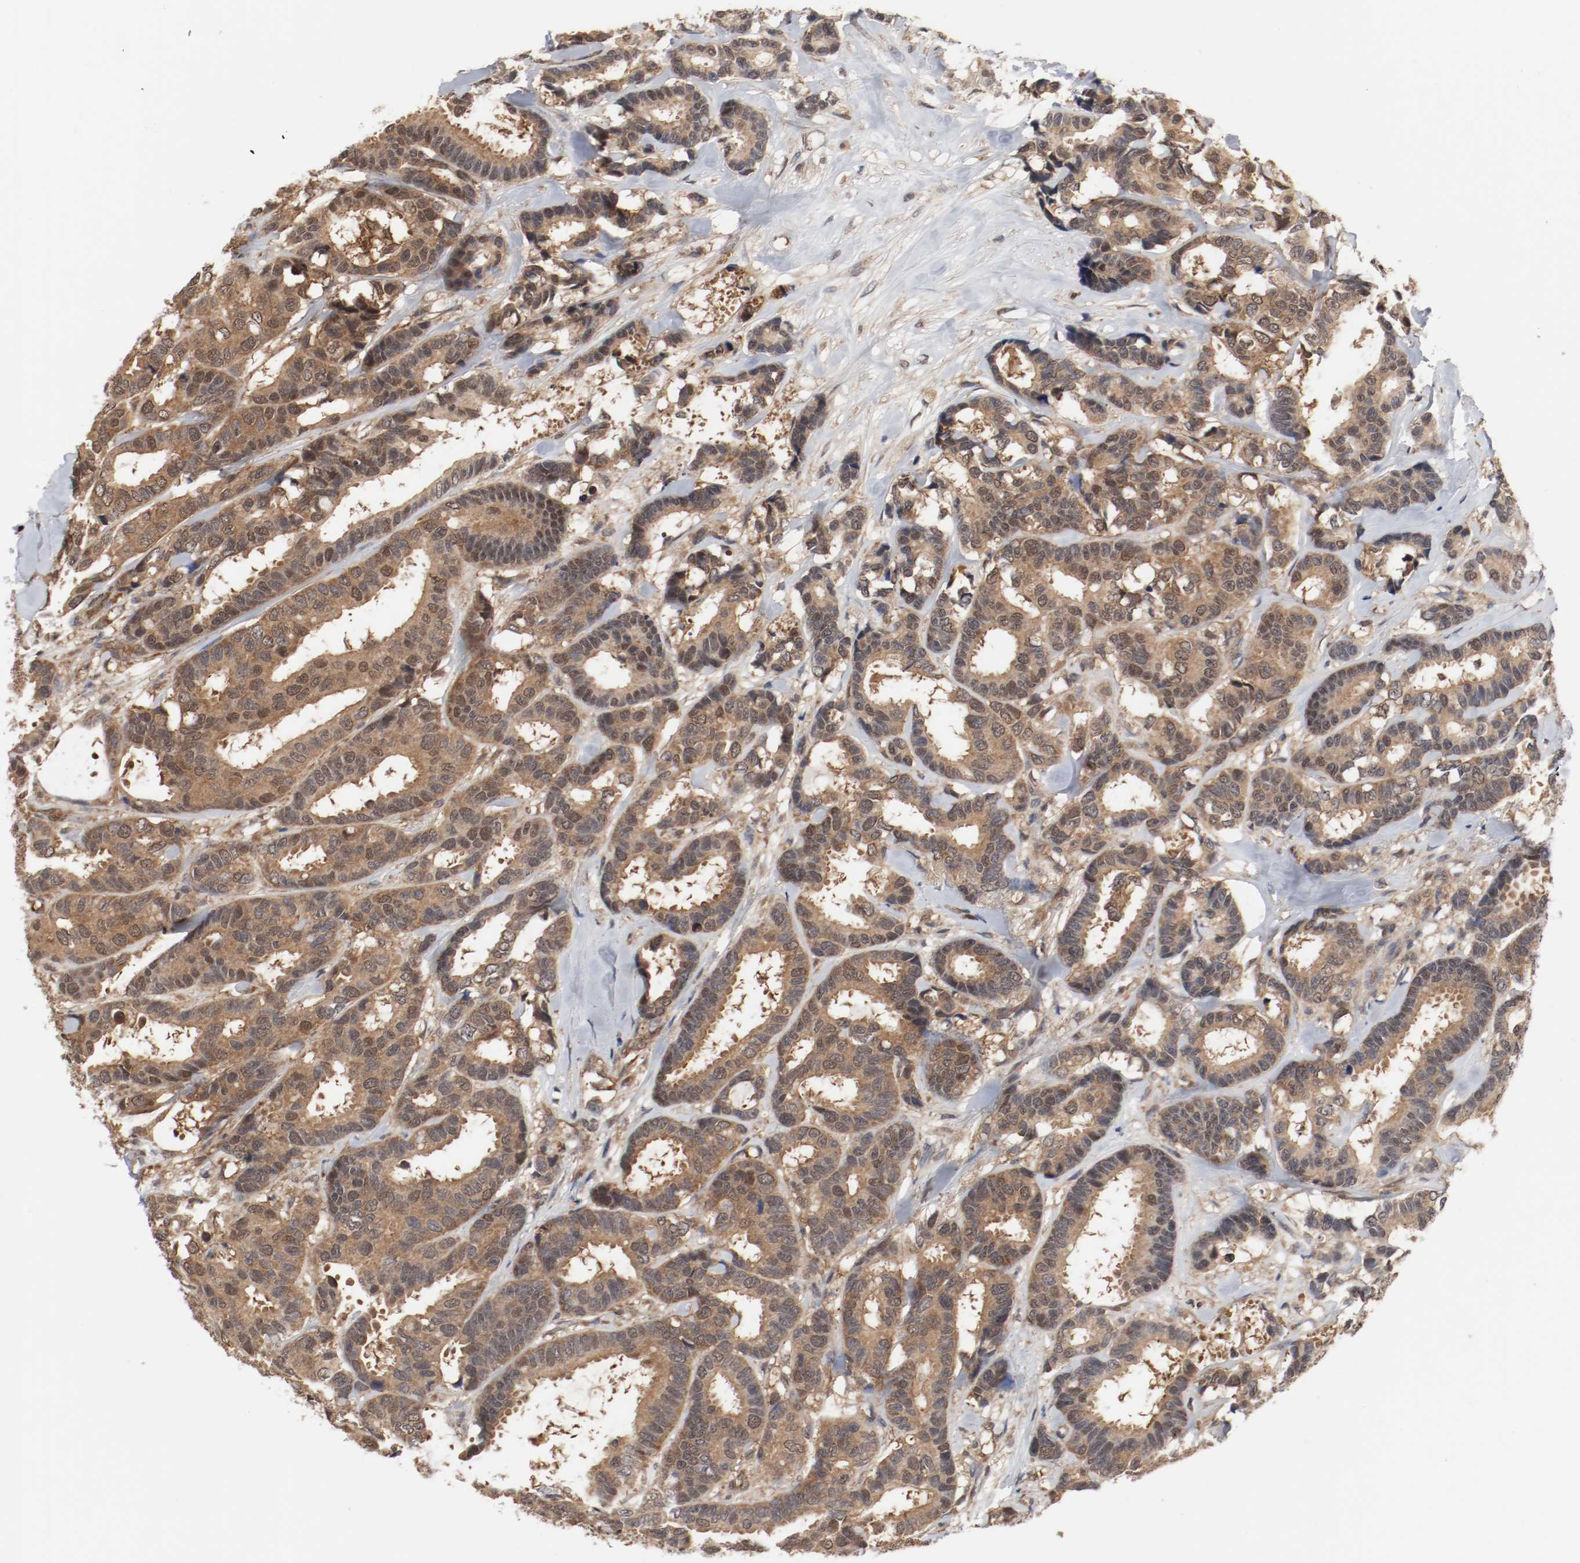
{"staining": {"intensity": "moderate", "quantity": ">75%", "location": "cytoplasmic/membranous,nuclear"}, "tissue": "breast cancer", "cell_type": "Tumor cells", "image_type": "cancer", "snomed": [{"axis": "morphology", "description": "Duct carcinoma"}, {"axis": "topography", "description": "Breast"}], "caption": "Tumor cells exhibit medium levels of moderate cytoplasmic/membranous and nuclear staining in approximately >75% of cells in human breast cancer (infiltrating ductal carcinoma).", "gene": "AFG3L2", "patient": {"sex": "female", "age": 87}}